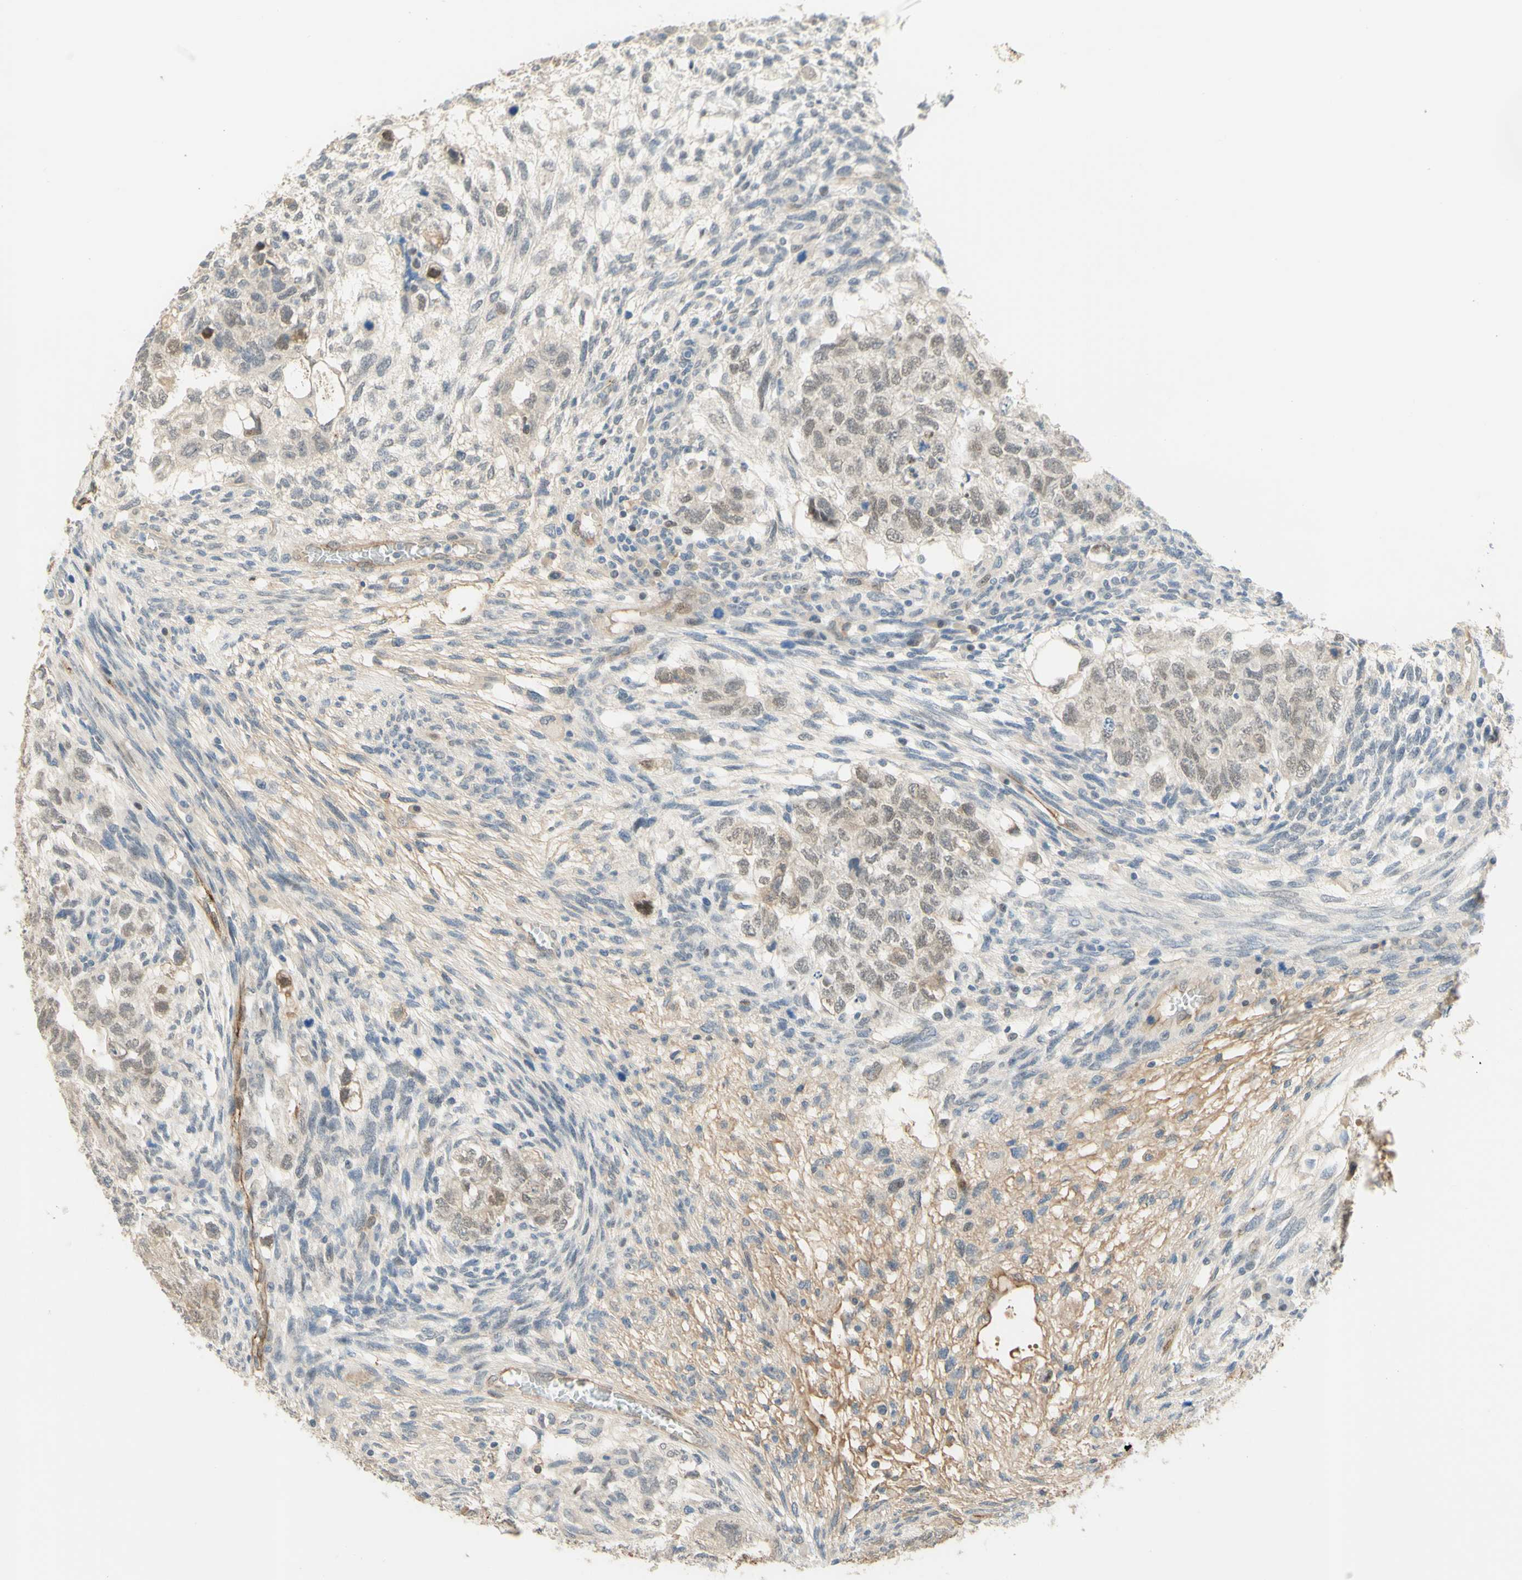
{"staining": {"intensity": "weak", "quantity": ">75%", "location": "nuclear"}, "tissue": "testis cancer", "cell_type": "Tumor cells", "image_type": "cancer", "snomed": [{"axis": "morphology", "description": "Normal tissue, NOS"}, {"axis": "morphology", "description": "Carcinoma, Embryonal, NOS"}, {"axis": "topography", "description": "Testis"}], "caption": "Protein analysis of testis cancer tissue displays weak nuclear positivity in about >75% of tumor cells.", "gene": "ANGPT2", "patient": {"sex": "male", "age": 36}}